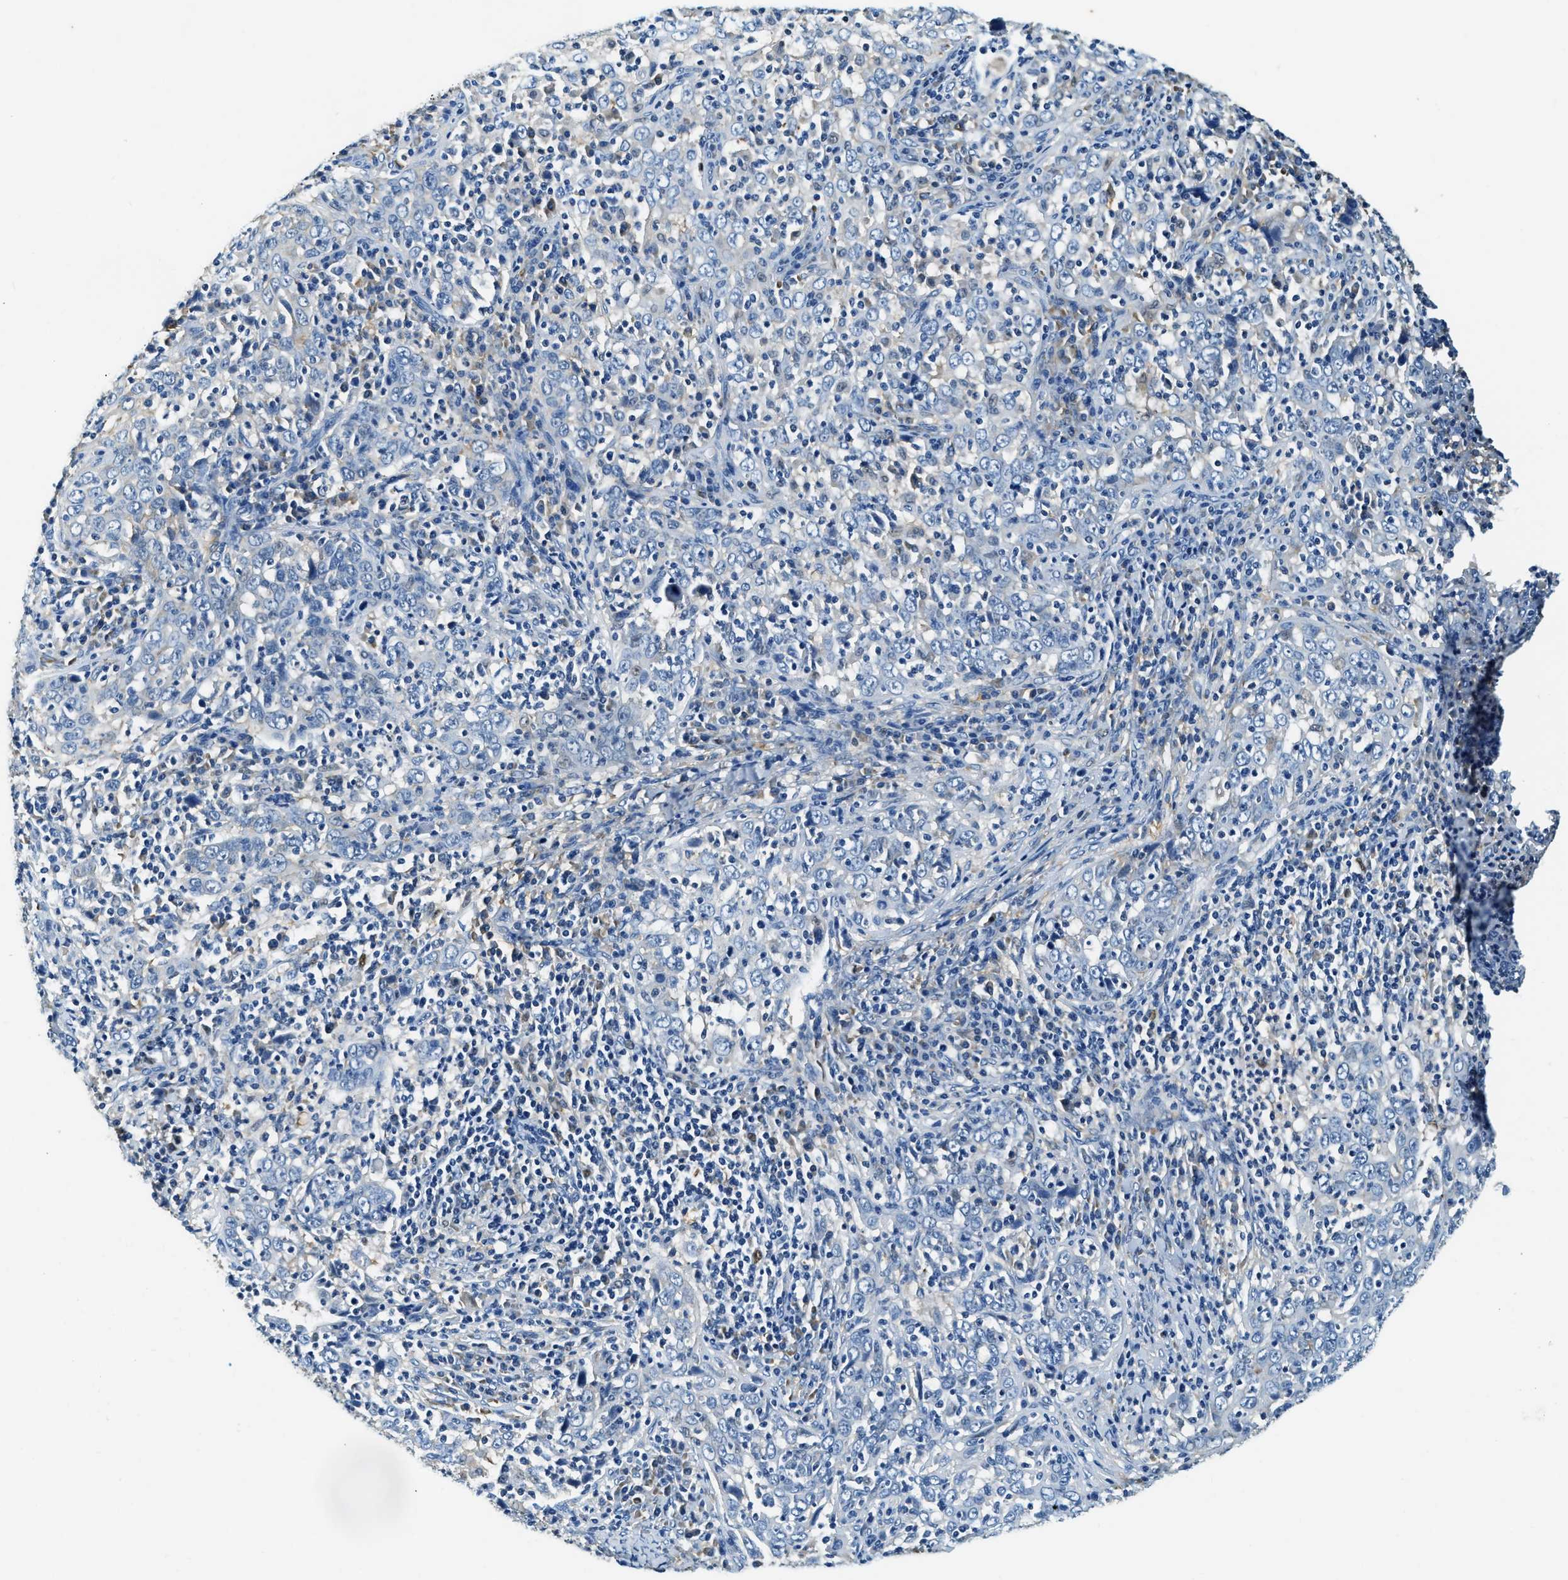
{"staining": {"intensity": "negative", "quantity": "none", "location": "none"}, "tissue": "cervical cancer", "cell_type": "Tumor cells", "image_type": "cancer", "snomed": [{"axis": "morphology", "description": "Squamous cell carcinoma, NOS"}, {"axis": "topography", "description": "Cervix"}], "caption": "High magnification brightfield microscopy of cervical cancer stained with DAB (3,3'-diaminobenzidine) (brown) and counterstained with hematoxylin (blue): tumor cells show no significant positivity.", "gene": "EIF2AK2", "patient": {"sex": "female", "age": 46}}